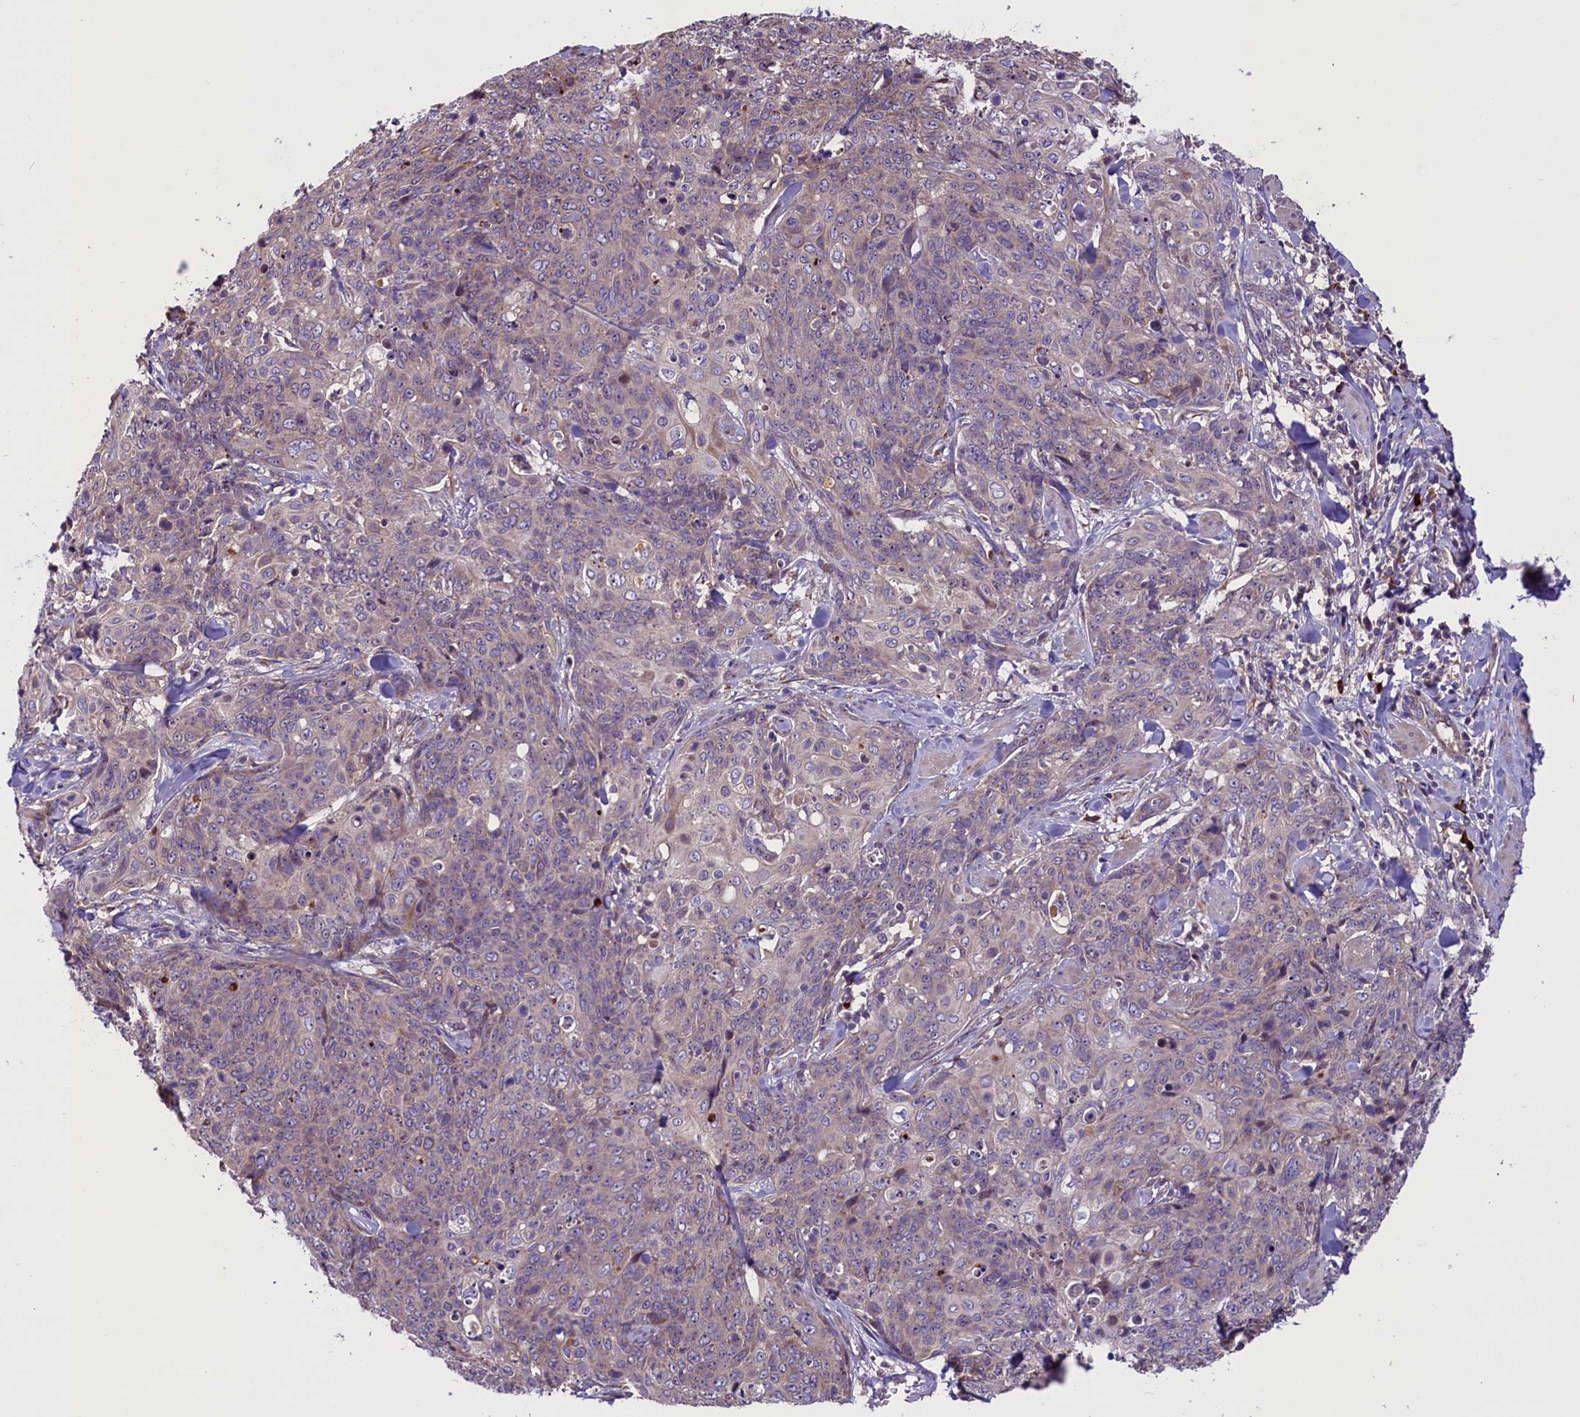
{"staining": {"intensity": "weak", "quantity": "25%-75%", "location": "cytoplasmic/membranous,nuclear"}, "tissue": "skin cancer", "cell_type": "Tumor cells", "image_type": "cancer", "snomed": [{"axis": "morphology", "description": "Squamous cell carcinoma, NOS"}, {"axis": "topography", "description": "Skin"}, {"axis": "topography", "description": "Vulva"}], "caption": "IHC micrograph of human skin cancer stained for a protein (brown), which shows low levels of weak cytoplasmic/membranous and nuclear positivity in about 25%-75% of tumor cells.", "gene": "FRY", "patient": {"sex": "female", "age": 85}}